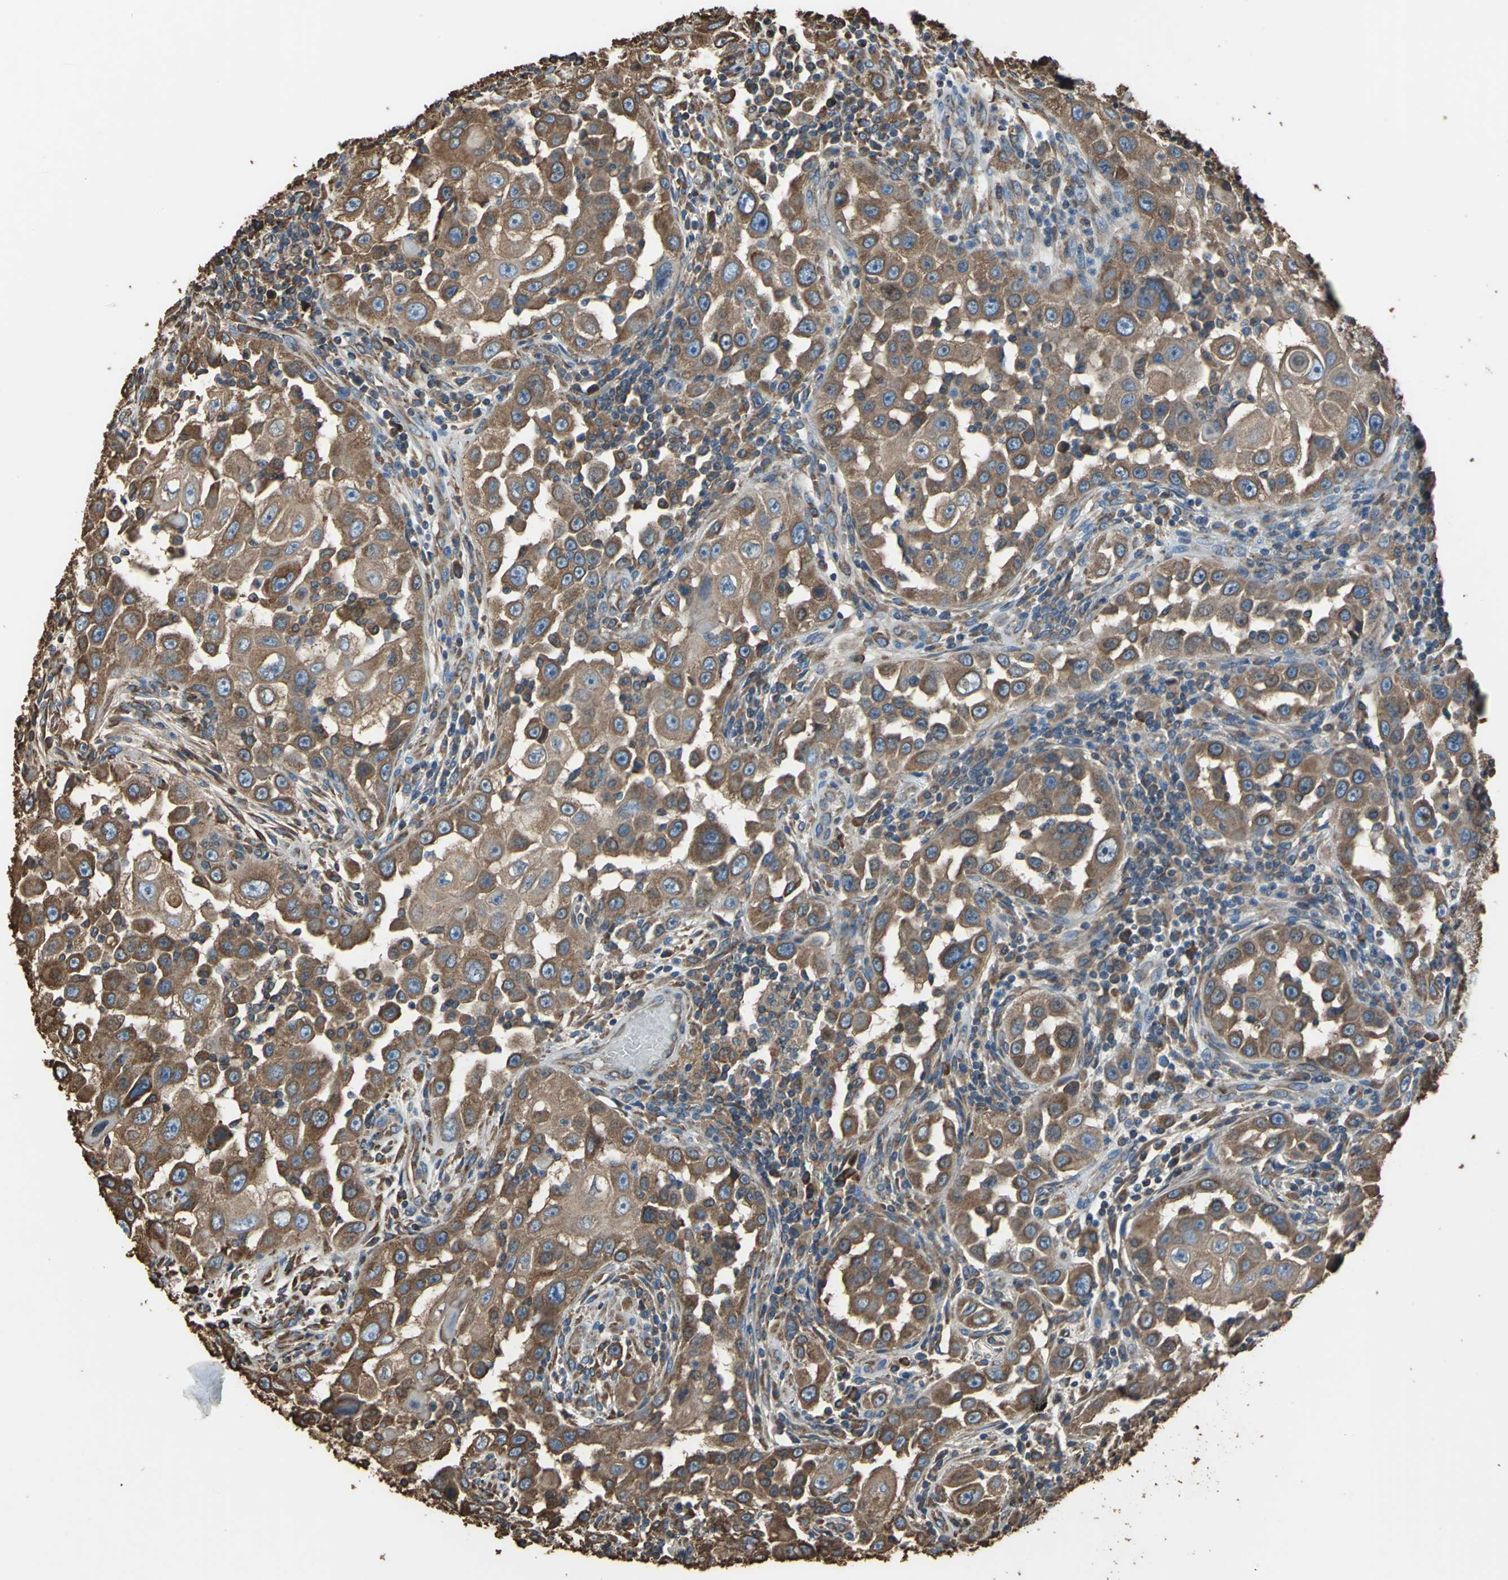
{"staining": {"intensity": "strong", "quantity": ">75%", "location": "cytoplasmic/membranous"}, "tissue": "head and neck cancer", "cell_type": "Tumor cells", "image_type": "cancer", "snomed": [{"axis": "morphology", "description": "Carcinoma, NOS"}, {"axis": "topography", "description": "Head-Neck"}], "caption": "DAB (3,3'-diaminobenzidine) immunohistochemical staining of human head and neck cancer (carcinoma) demonstrates strong cytoplasmic/membranous protein expression in approximately >75% of tumor cells.", "gene": "GPANK1", "patient": {"sex": "male", "age": 87}}